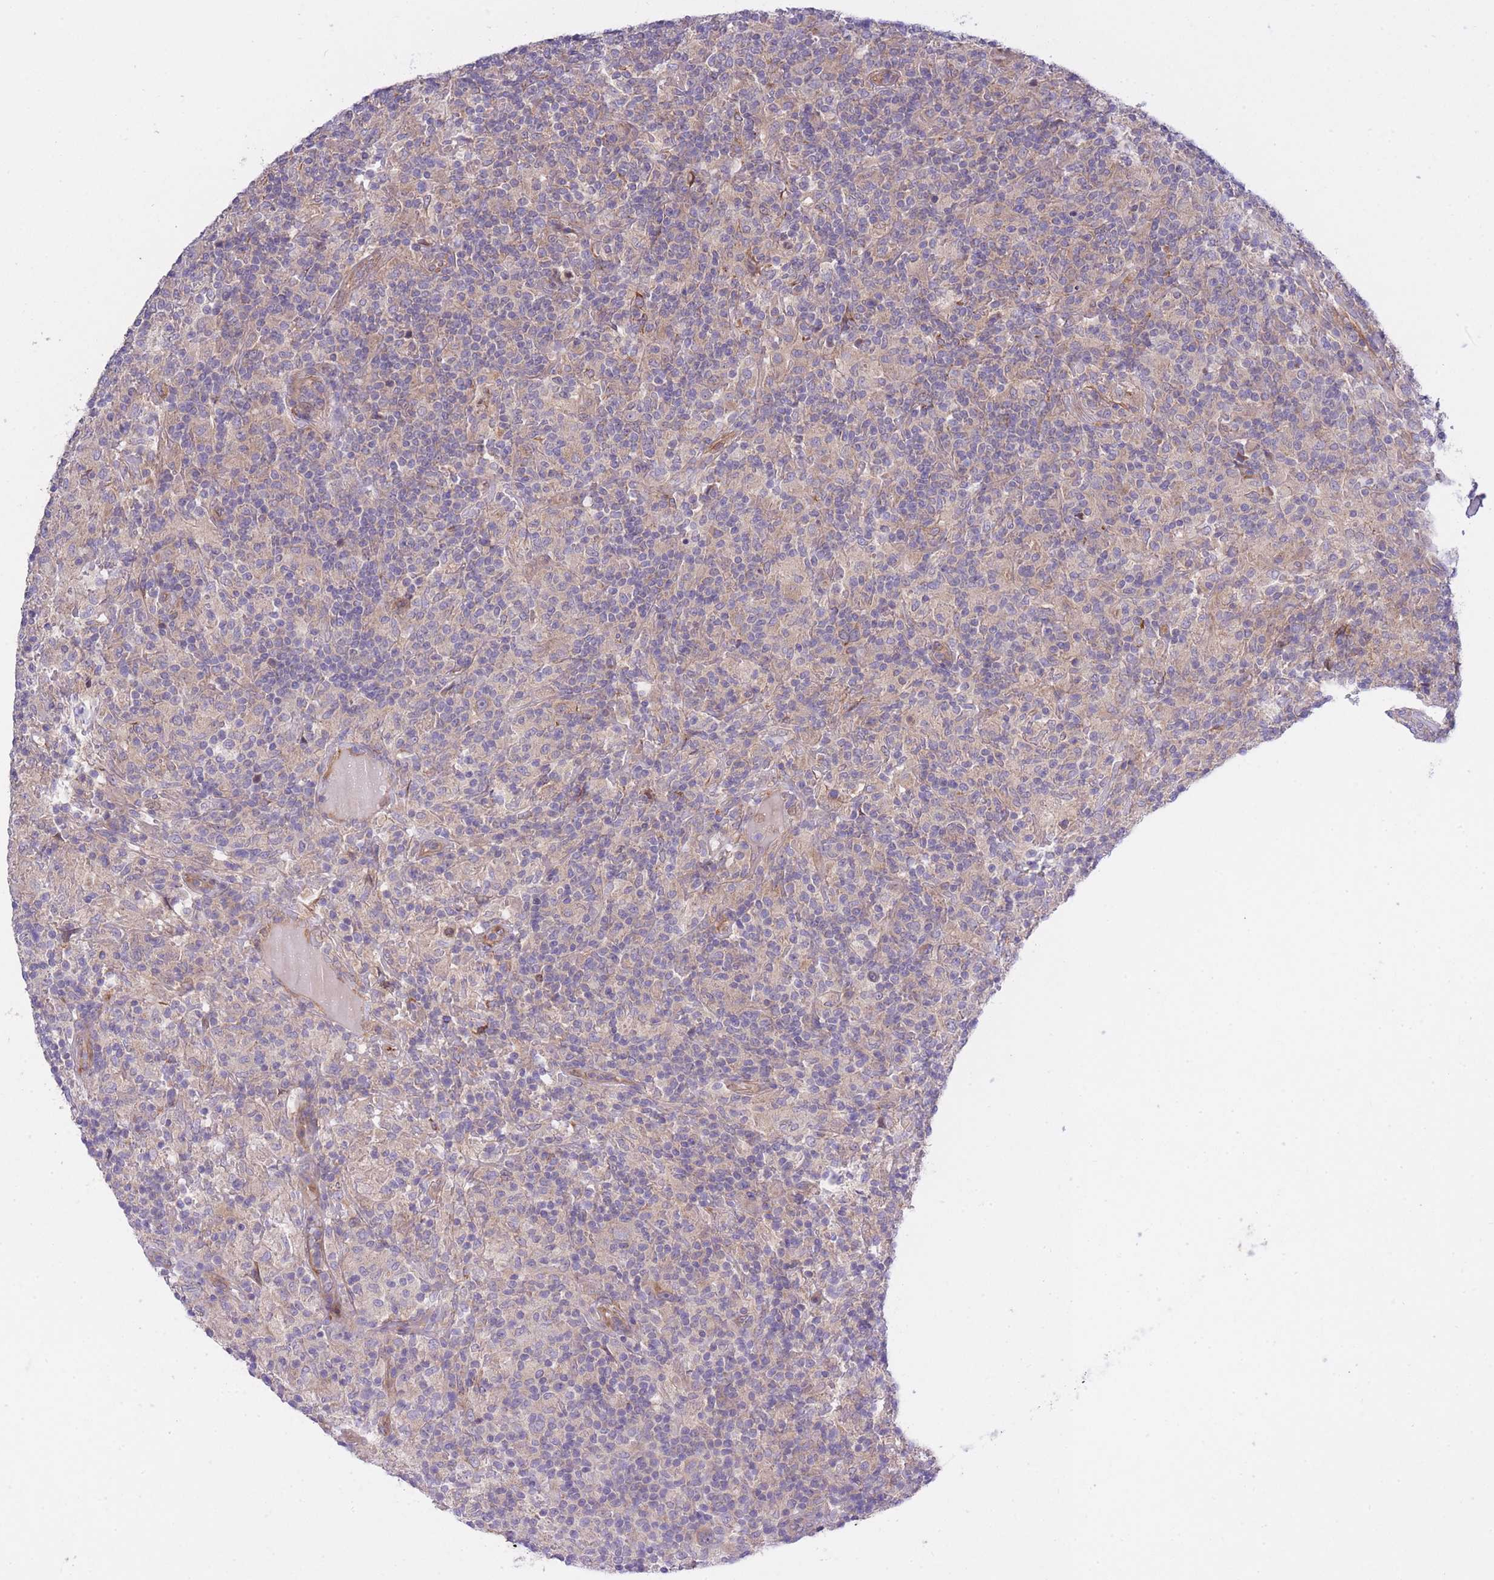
{"staining": {"intensity": "negative", "quantity": "none", "location": "none"}, "tissue": "lymphoma", "cell_type": "Tumor cells", "image_type": "cancer", "snomed": [{"axis": "morphology", "description": "Hodgkin's disease, NOS"}, {"axis": "topography", "description": "Lymph node"}], "caption": "The image reveals no staining of tumor cells in Hodgkin's disease.", "gene": "CHAC1", "patient": {"sex": "male", "age": 70}}